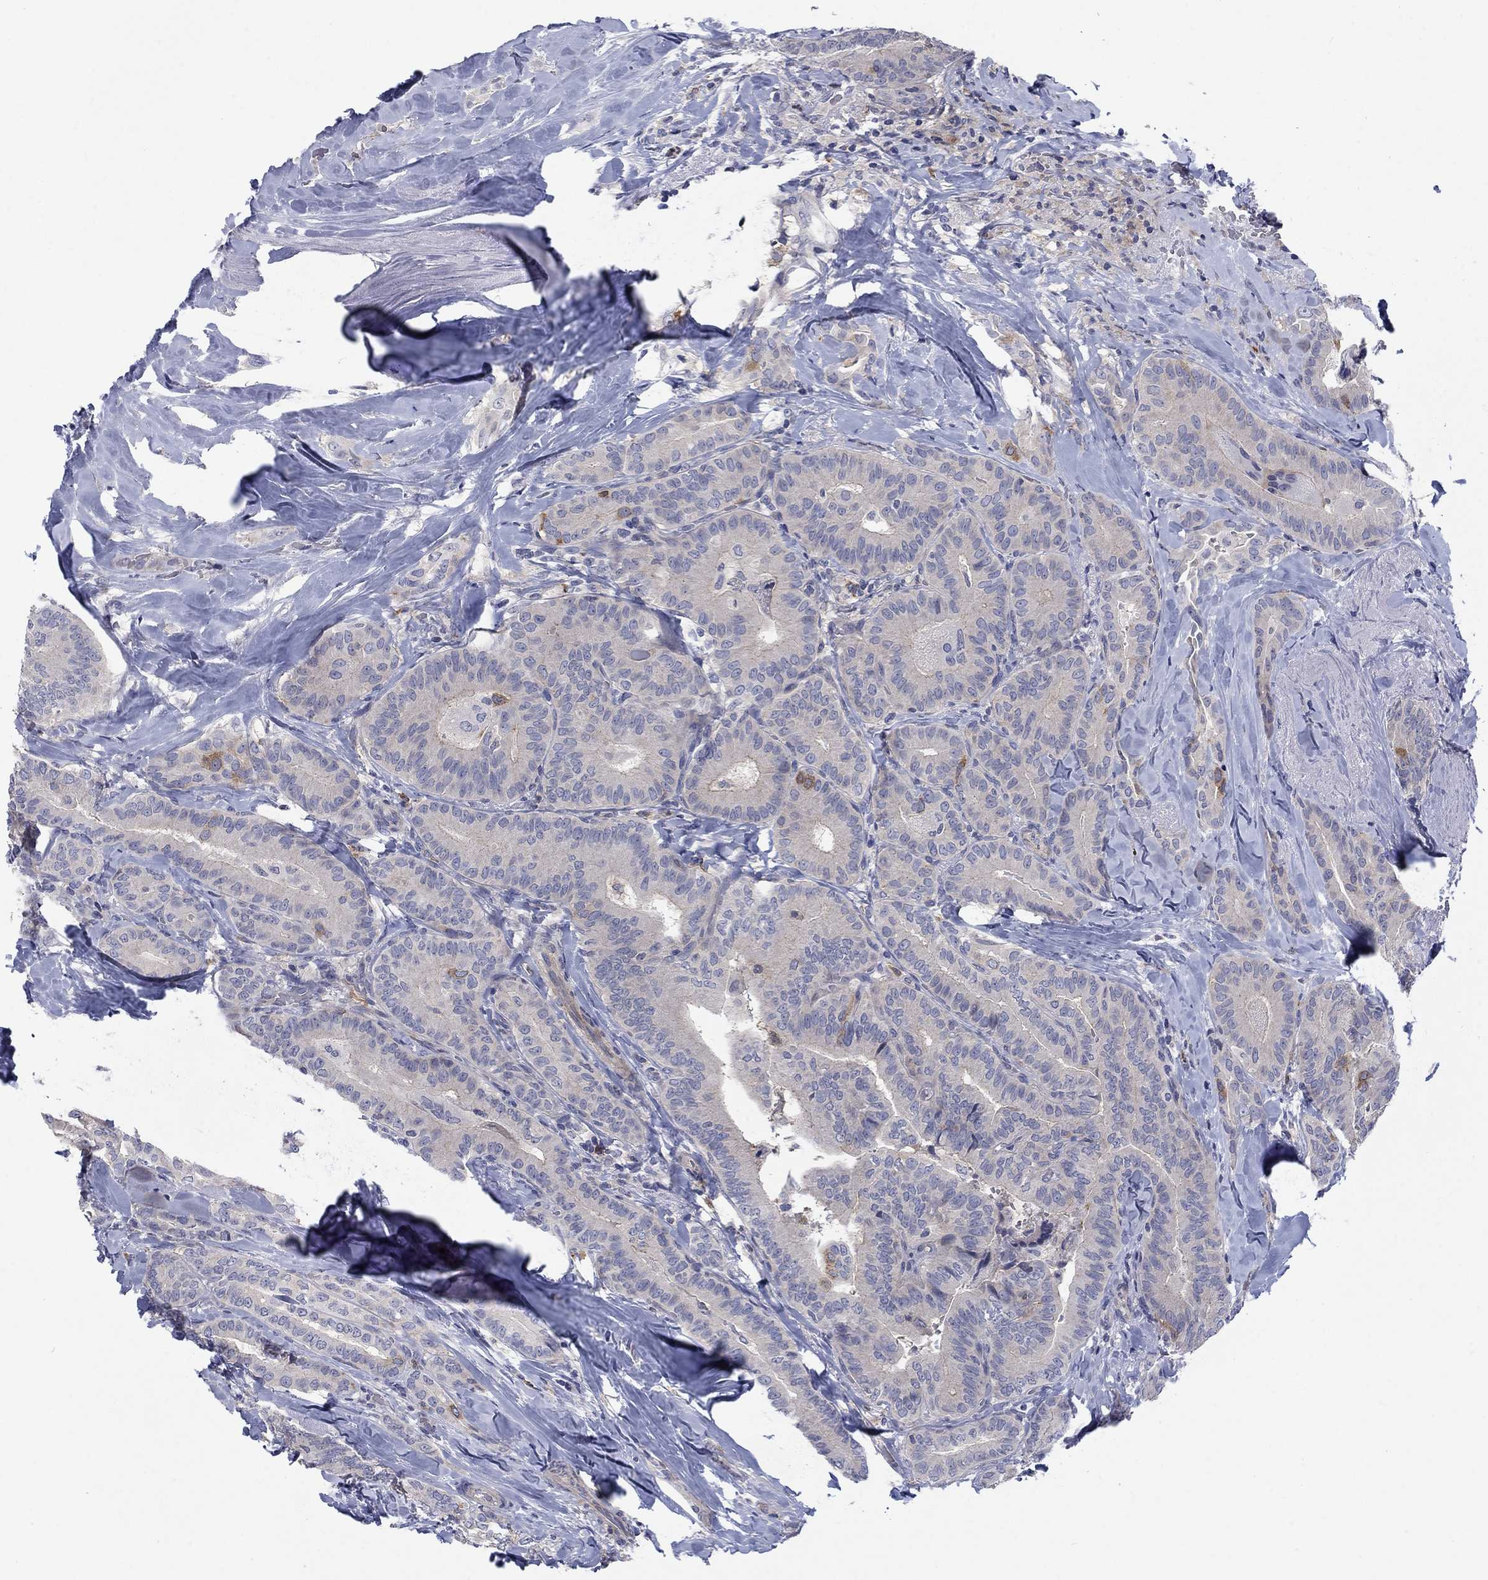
{"staining": {"intensity": "moderate", "quantity": "<25%", "location": "cytoplasmic/membranous"}, "tissue": "thyroid cancer", "cell_type": "Tumor cells", "image_type": "cancer", "snomed": [{"axis": "morphology", "description": "Papillary adenocarcinoma, NOS"}, {"axis": "topography", "description": "Thyroid gland"}], "caption": "Immunohistochemistry (IHC) staining of thyroid cancer, which displays low levels of moderate cytoplasmic/membranous expression in approximately <25% of tumor cells indicating moderate cytoplasmic/membranous protein positivity. The staining was performed using DAB (brown) for protein detection and nuclei were counterstained in hematoxylin (blue).", "gene": "KIF15", "patient": {"sex": "male", "age": 61}}